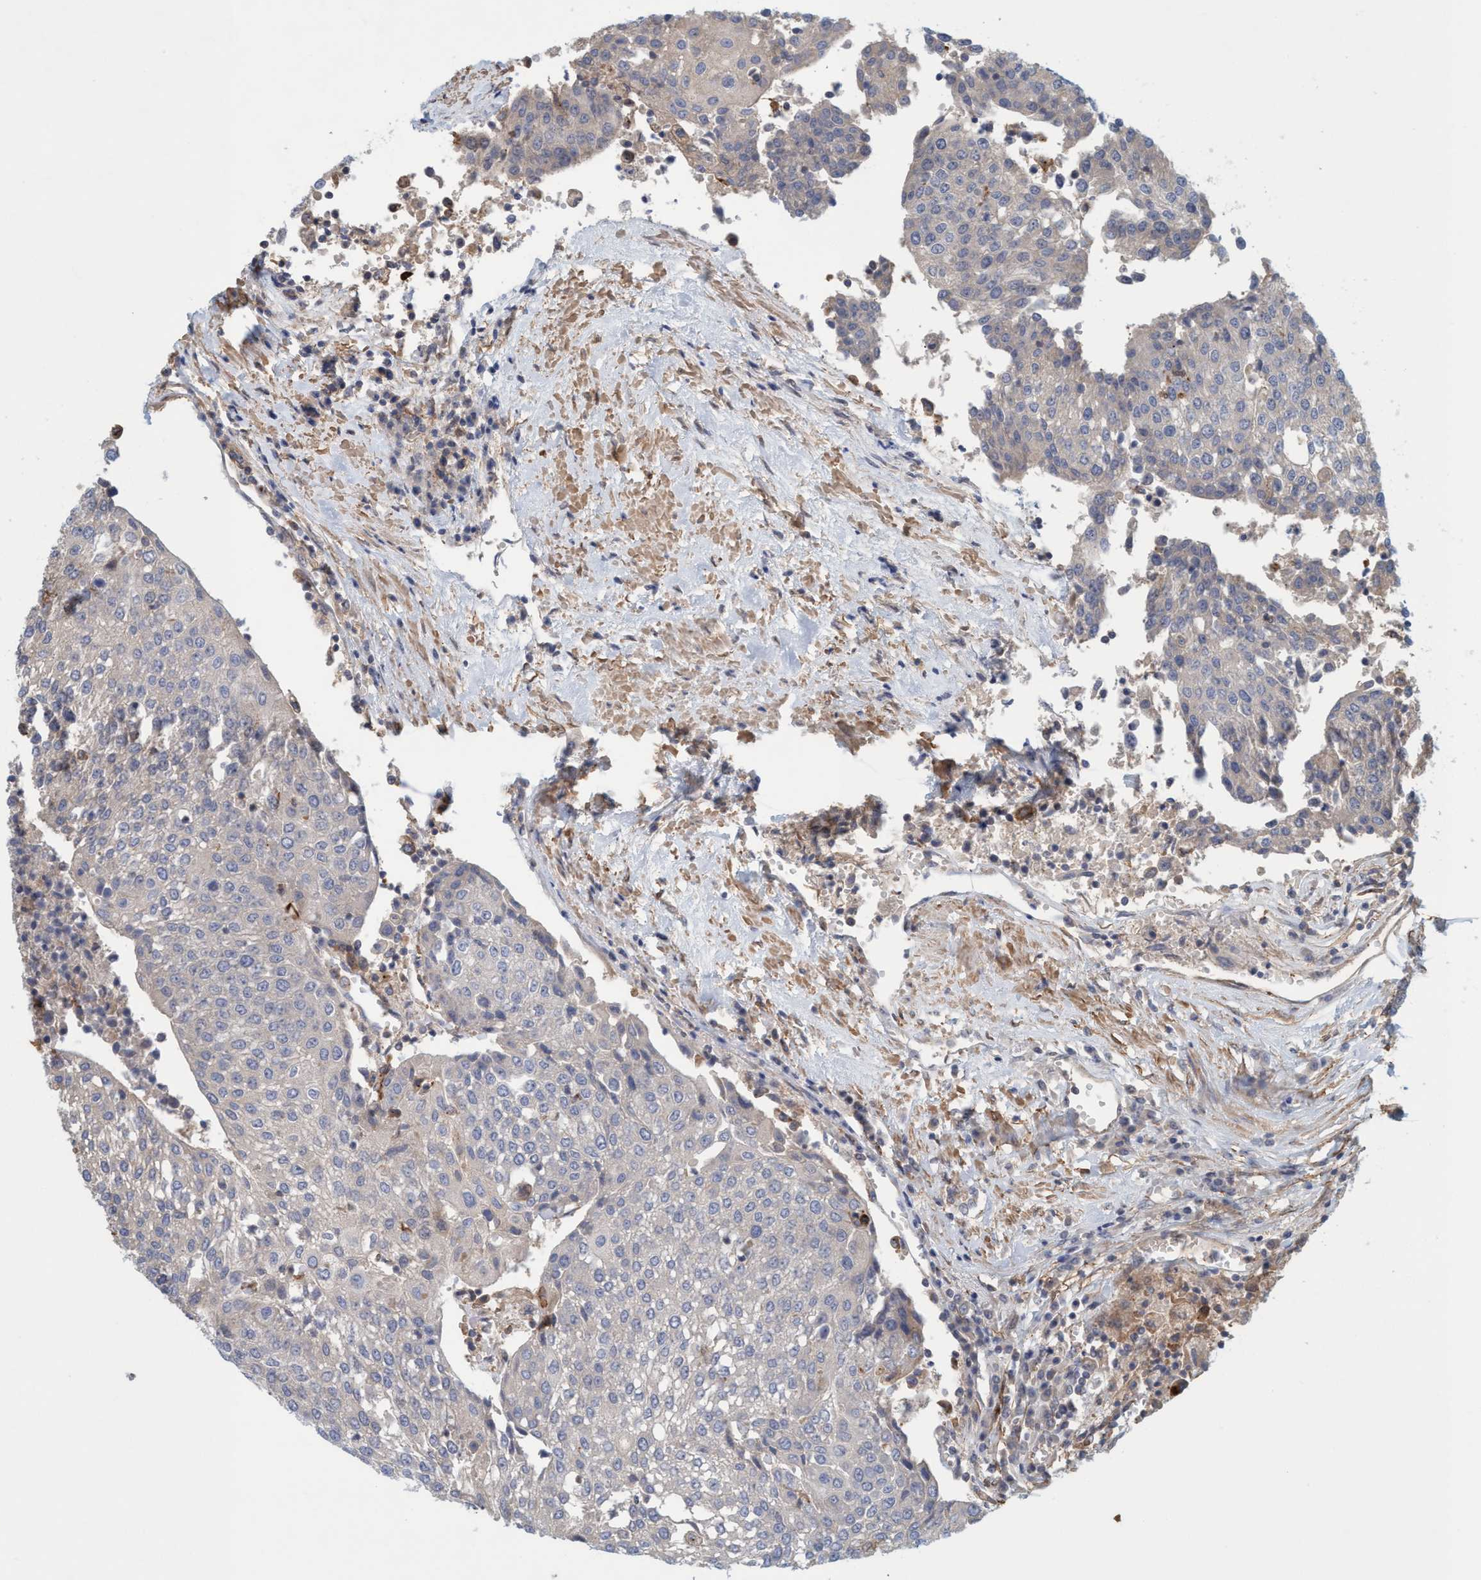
{"staining": {"intensity": "negative", "quantity": "none", "location": "none"}, "tissue": "urothelial cancer", "cell_type": "Tumor cells", "image_type": "cancer", "snomed": [{"axis": "morphology", "description": "Urothelial carcinoma, High grade"}, {"axis": "topography", "description": "Urinary bladder"}], "caption": "Human urothelial cancer stained for a protein using immunohistochemistry reveals no expression in tumor cells.", "gene": "SPECC1", "patient": {"sex": "female", "age": 85}}